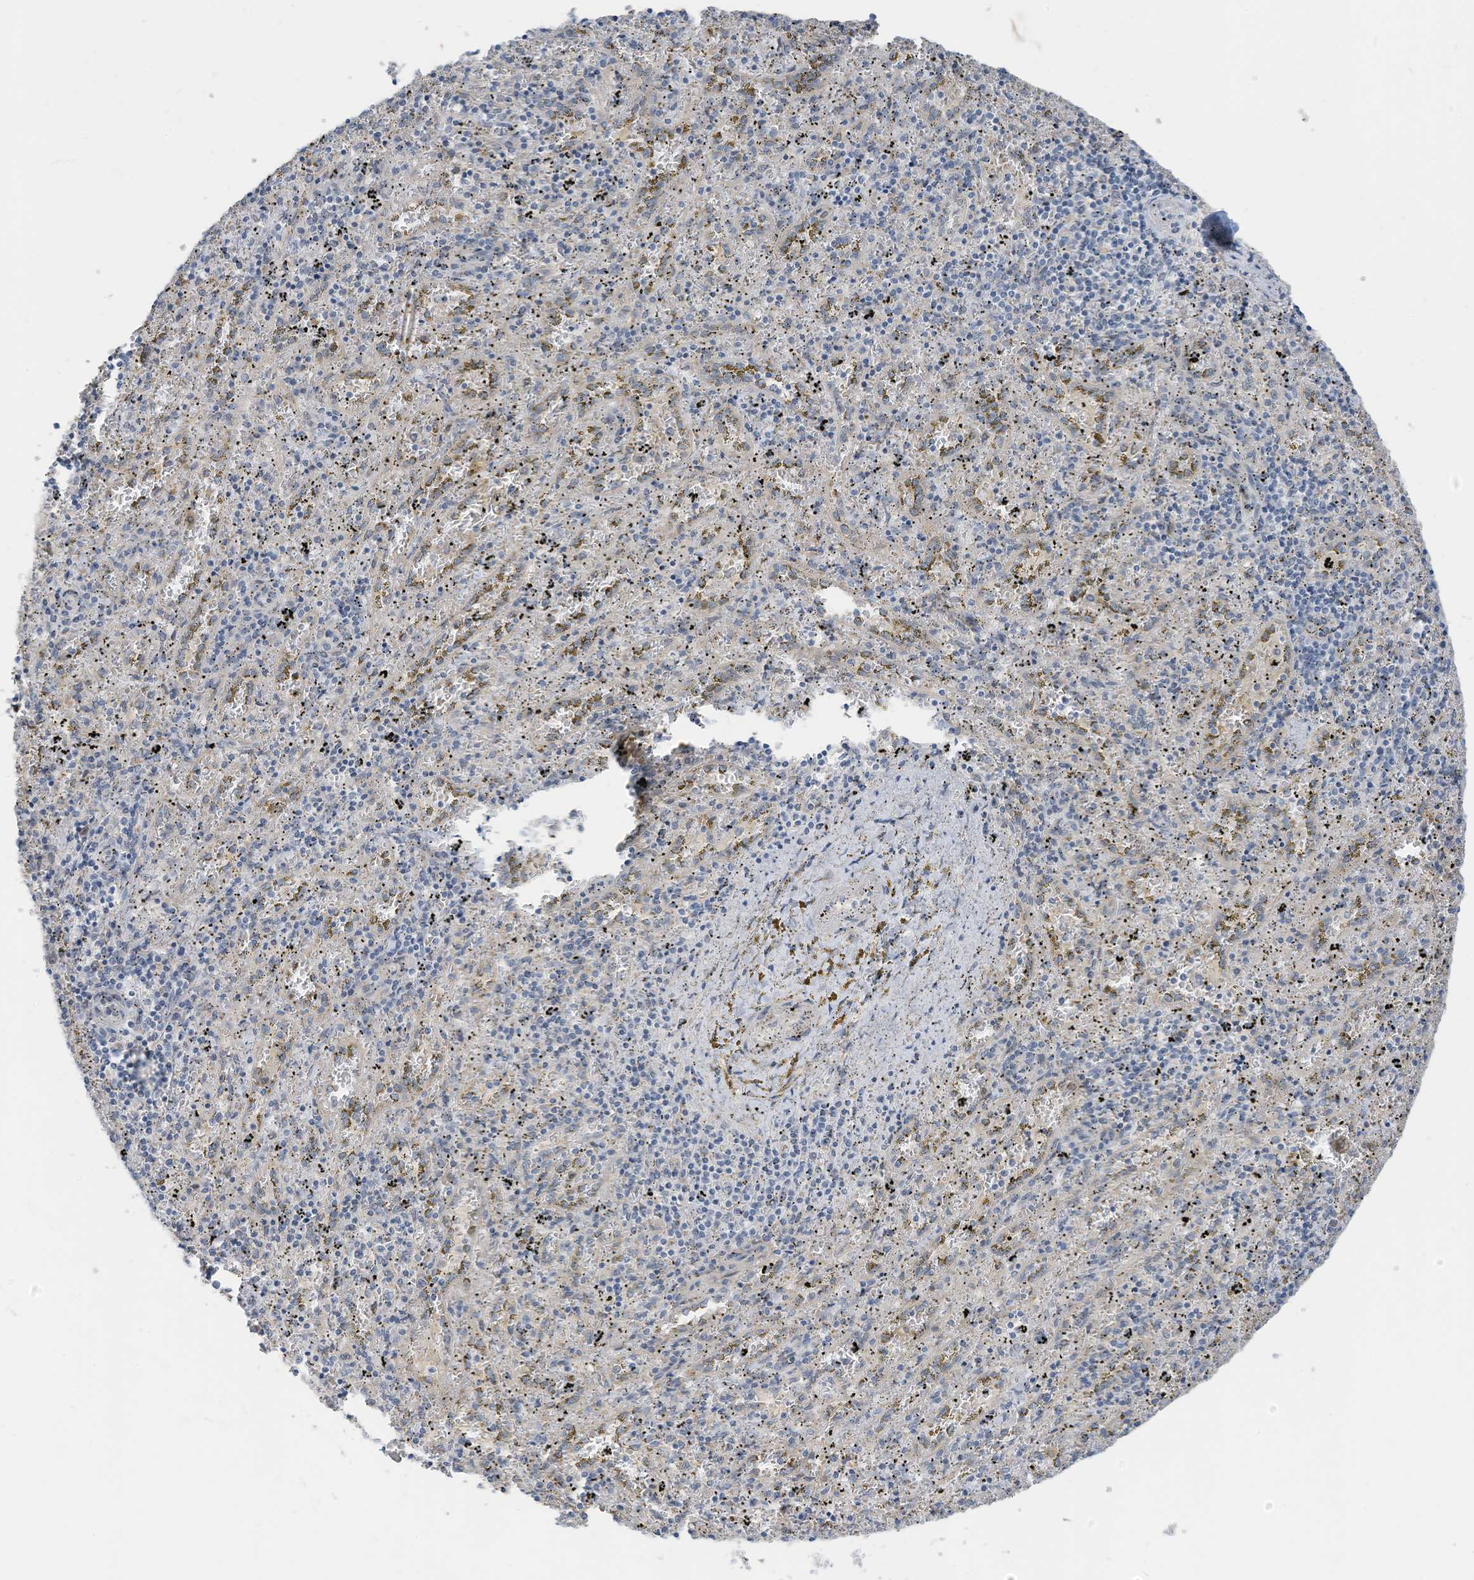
{"staining": {"intensity": "negative", "quantity": "none", "location": "none"}, "tissue": "spleen", "cell_type": "Cells in red pulp", "image_type": "normal", "snomed": [{"axis": "morphology", "description": "Normal tissue, NOS"}, {"axis": "topography", "description": "Spleen"}], "caption": "Human spleen stained for a protein using immunohistochemistry (IHC) reveals no expression in cells in red pulp.", "gene": "LDAH", "patient": {"sex": "male", "age": 11}}